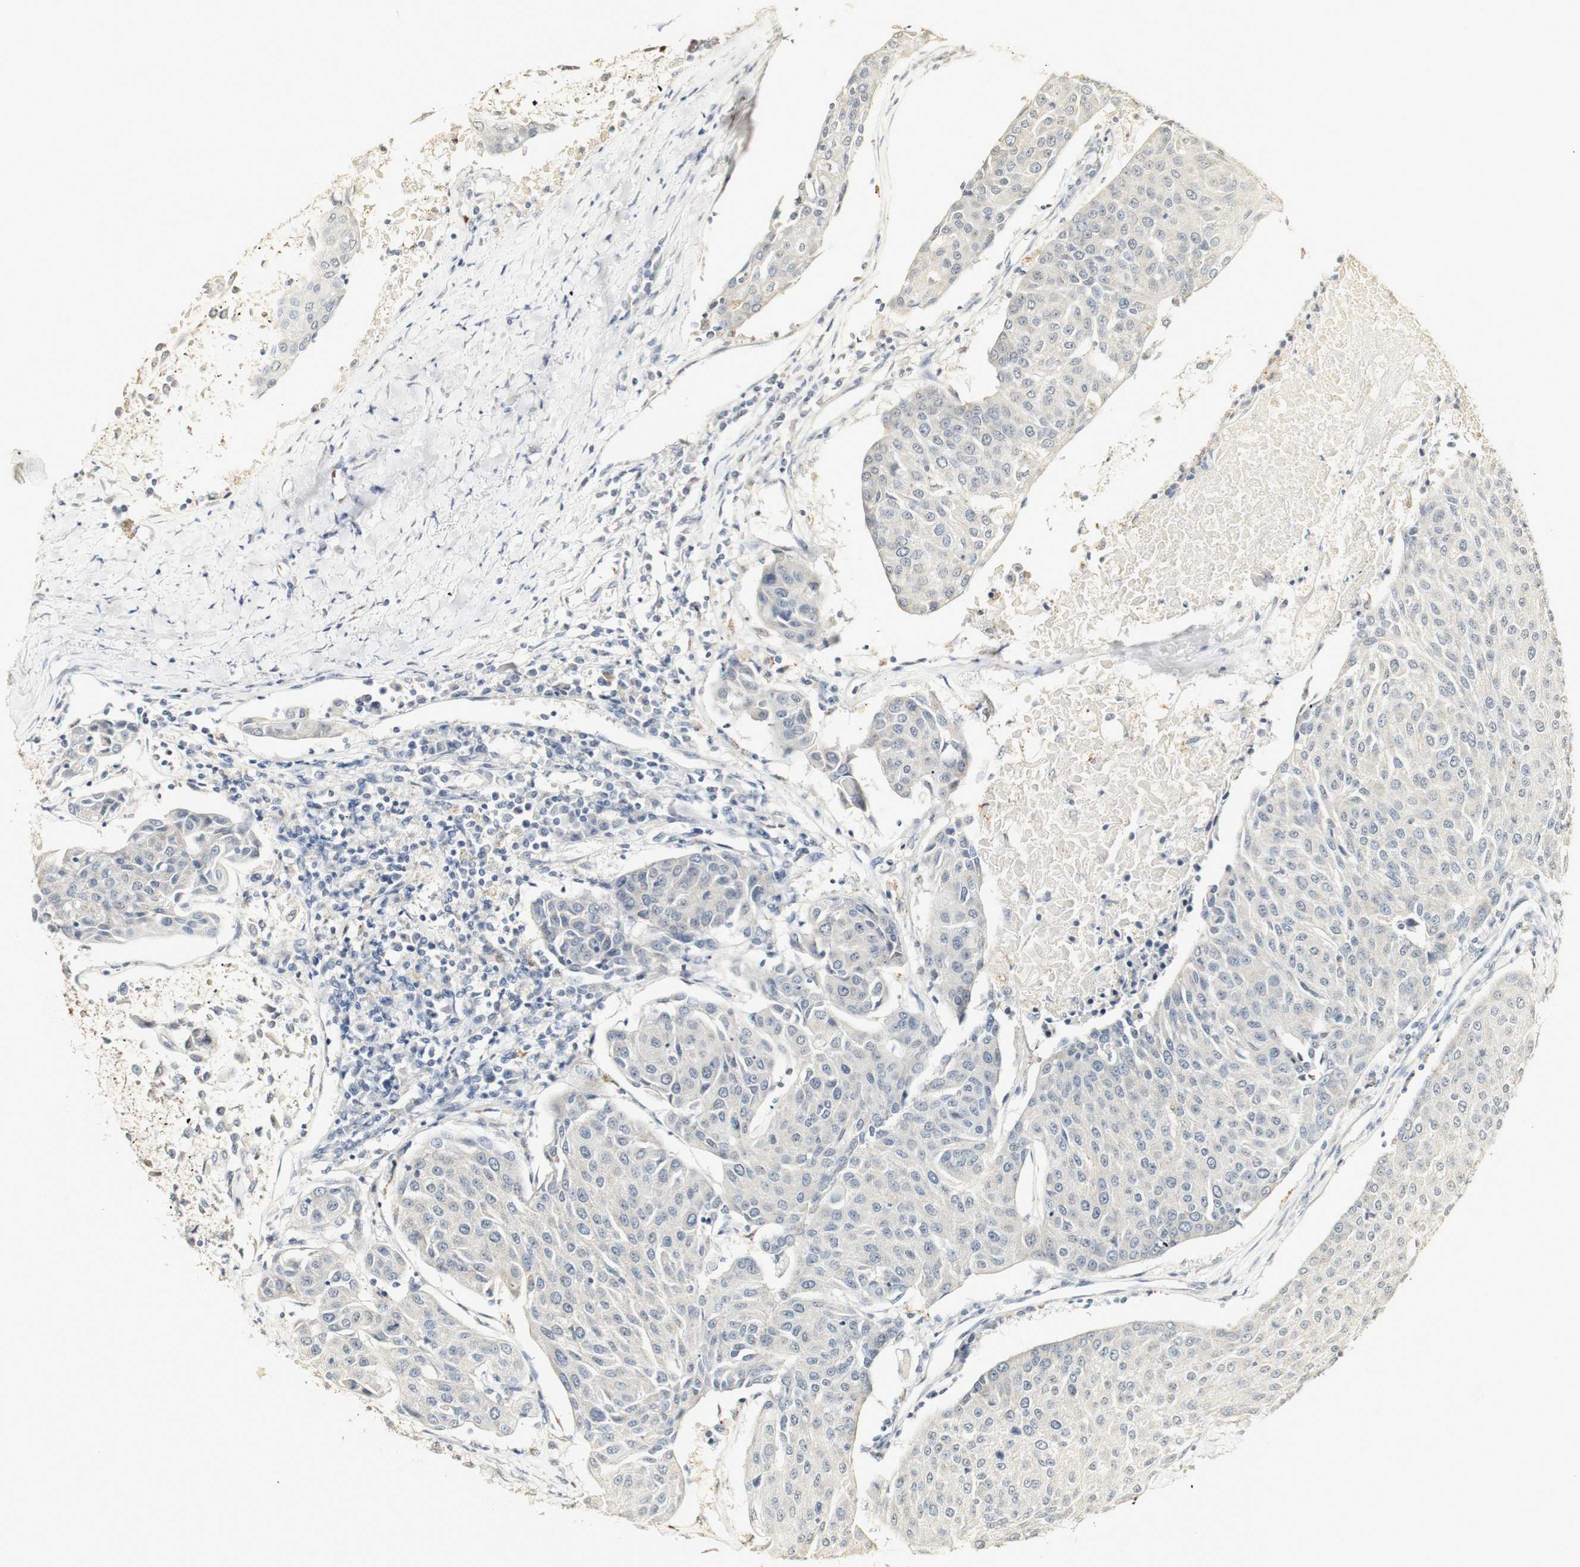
{"staining": {"intensity": "negative", "quantity": "none", "location": "none"}, "tissue": "urothelial cancer", "cell_type": "Tumor cells", "image_type": "cancer", "snomed": [{"axis": "morphology", "description": "Urothelial carcinoma, High grade"}, {"axis": "topography", "description": "Urinary bladder"}], "caption": "Protein analysis of high-grade urothelial carcinoma displays no significant expression in tumor cells.", "gene": "SYT7", "patient": {"sex": "female", "age": 85}}